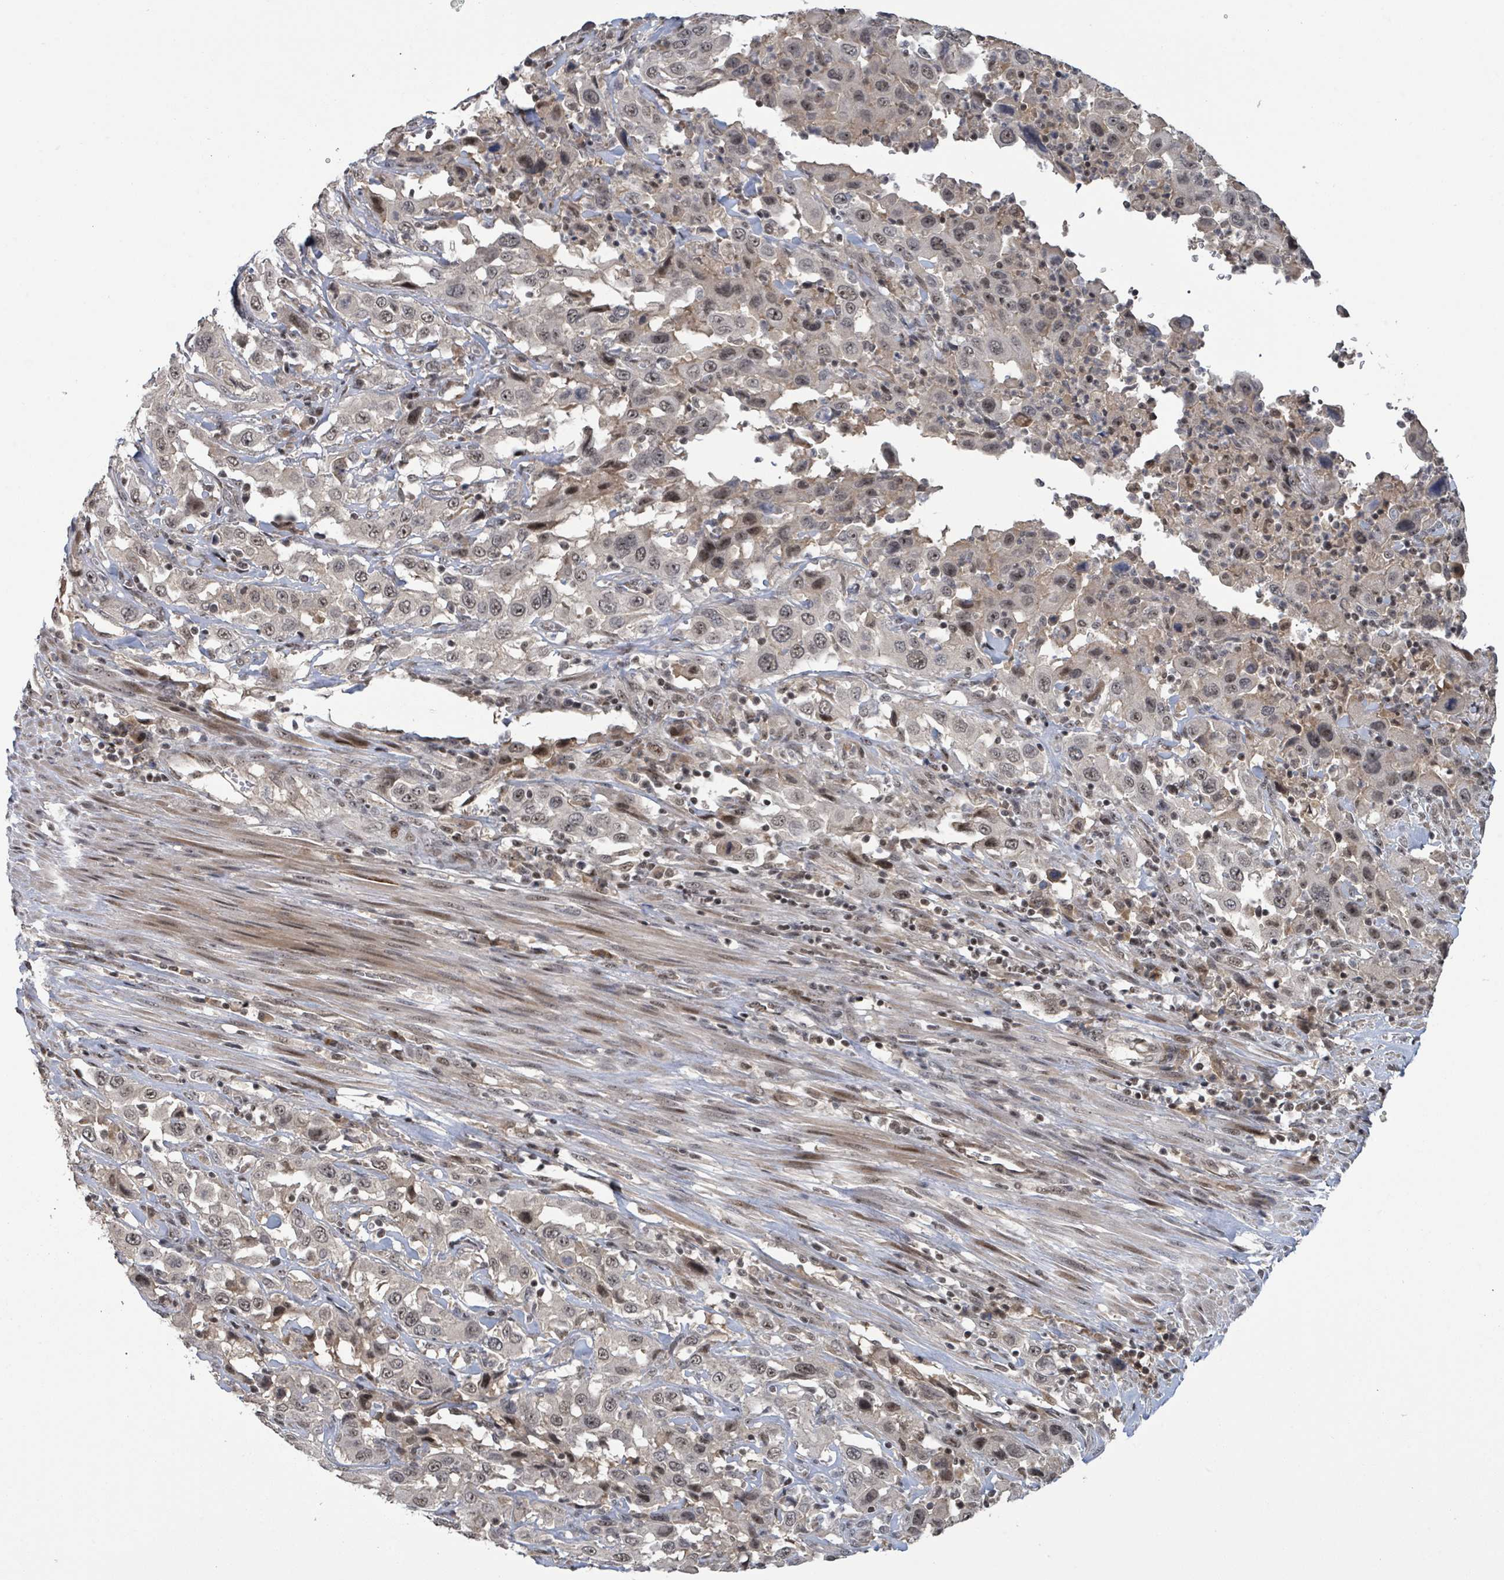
{"staining": {"intensity": "moderate", "quantity": ">75%", "location": "nuclear"}, "tissue": "urothelial cancer", "cell_type": "Tumor cells", "image_type": "cancer", "snomed": [{"axis": "morphology", "description": "Urothelial carcinoma, High grade"}, {"axis": "topography", "description": "Urinary bladder"}], "caption": "Urothelial carcinoma (high-grade) stained with a brown dye exhibits moderate nuclear positive positivity in about >75% of tumor cells.", "gene": "ZBTB14", "patient": {"sex": "male", "age": 61}}